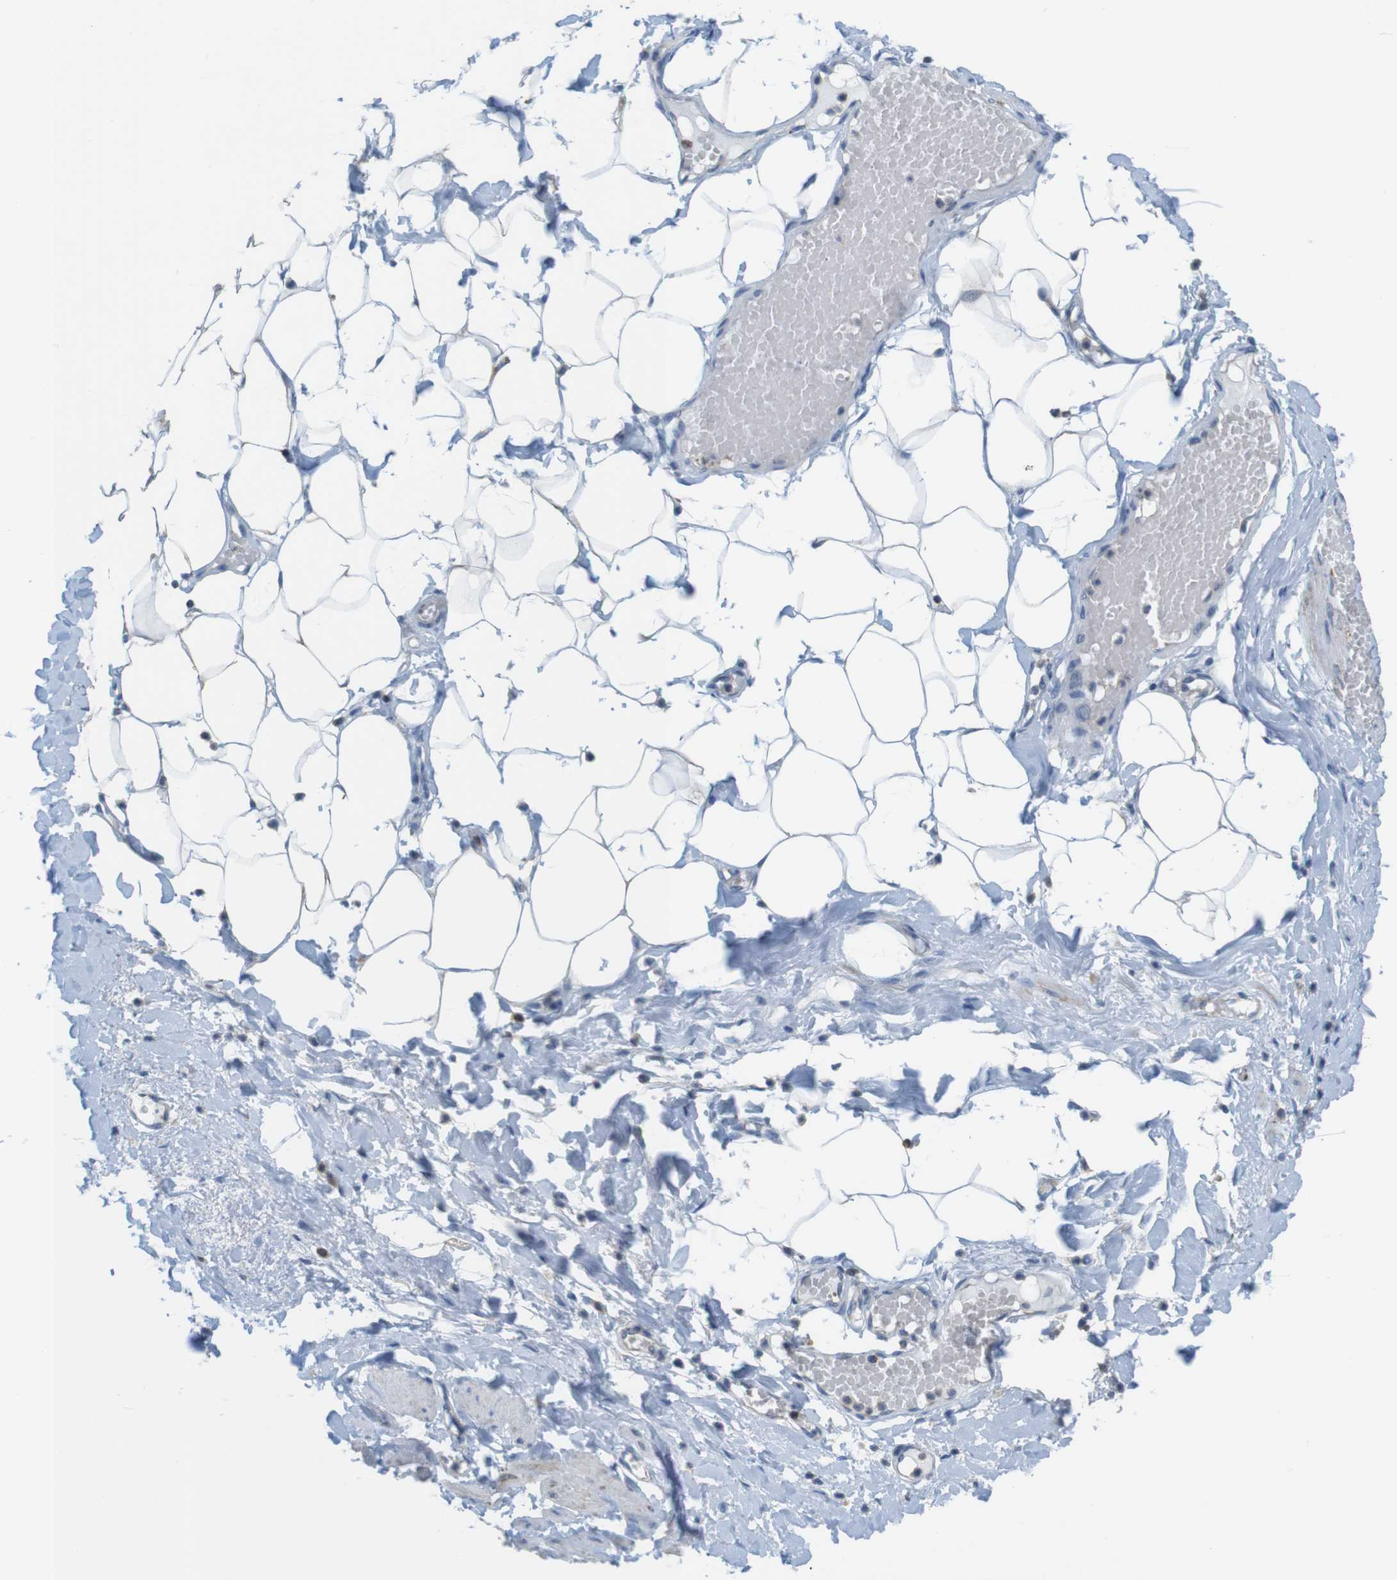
{"staining": {"intensity": "weak", "quantity": "25%-75%", "location": "cytoplasmic/membranous"}, "tissue": "adipose tissue", "cell_type": "Adipocytes", "image_type": "normal", "snomed": [{"axis": "morphology", "description": "Normal tissue, NOS"}, {"axis": "topography", "description": "Soft tissue"}, {"axis": "topography", "description": "Vascular tissue"}], "caption": "A low amount of weak cytoplasmic/membranous staining is seen in about 25%-75% of adipocytes in benign adipose tissue.", "gene": "GRIK1", "patient": {"sex": "female", "age": 35}}